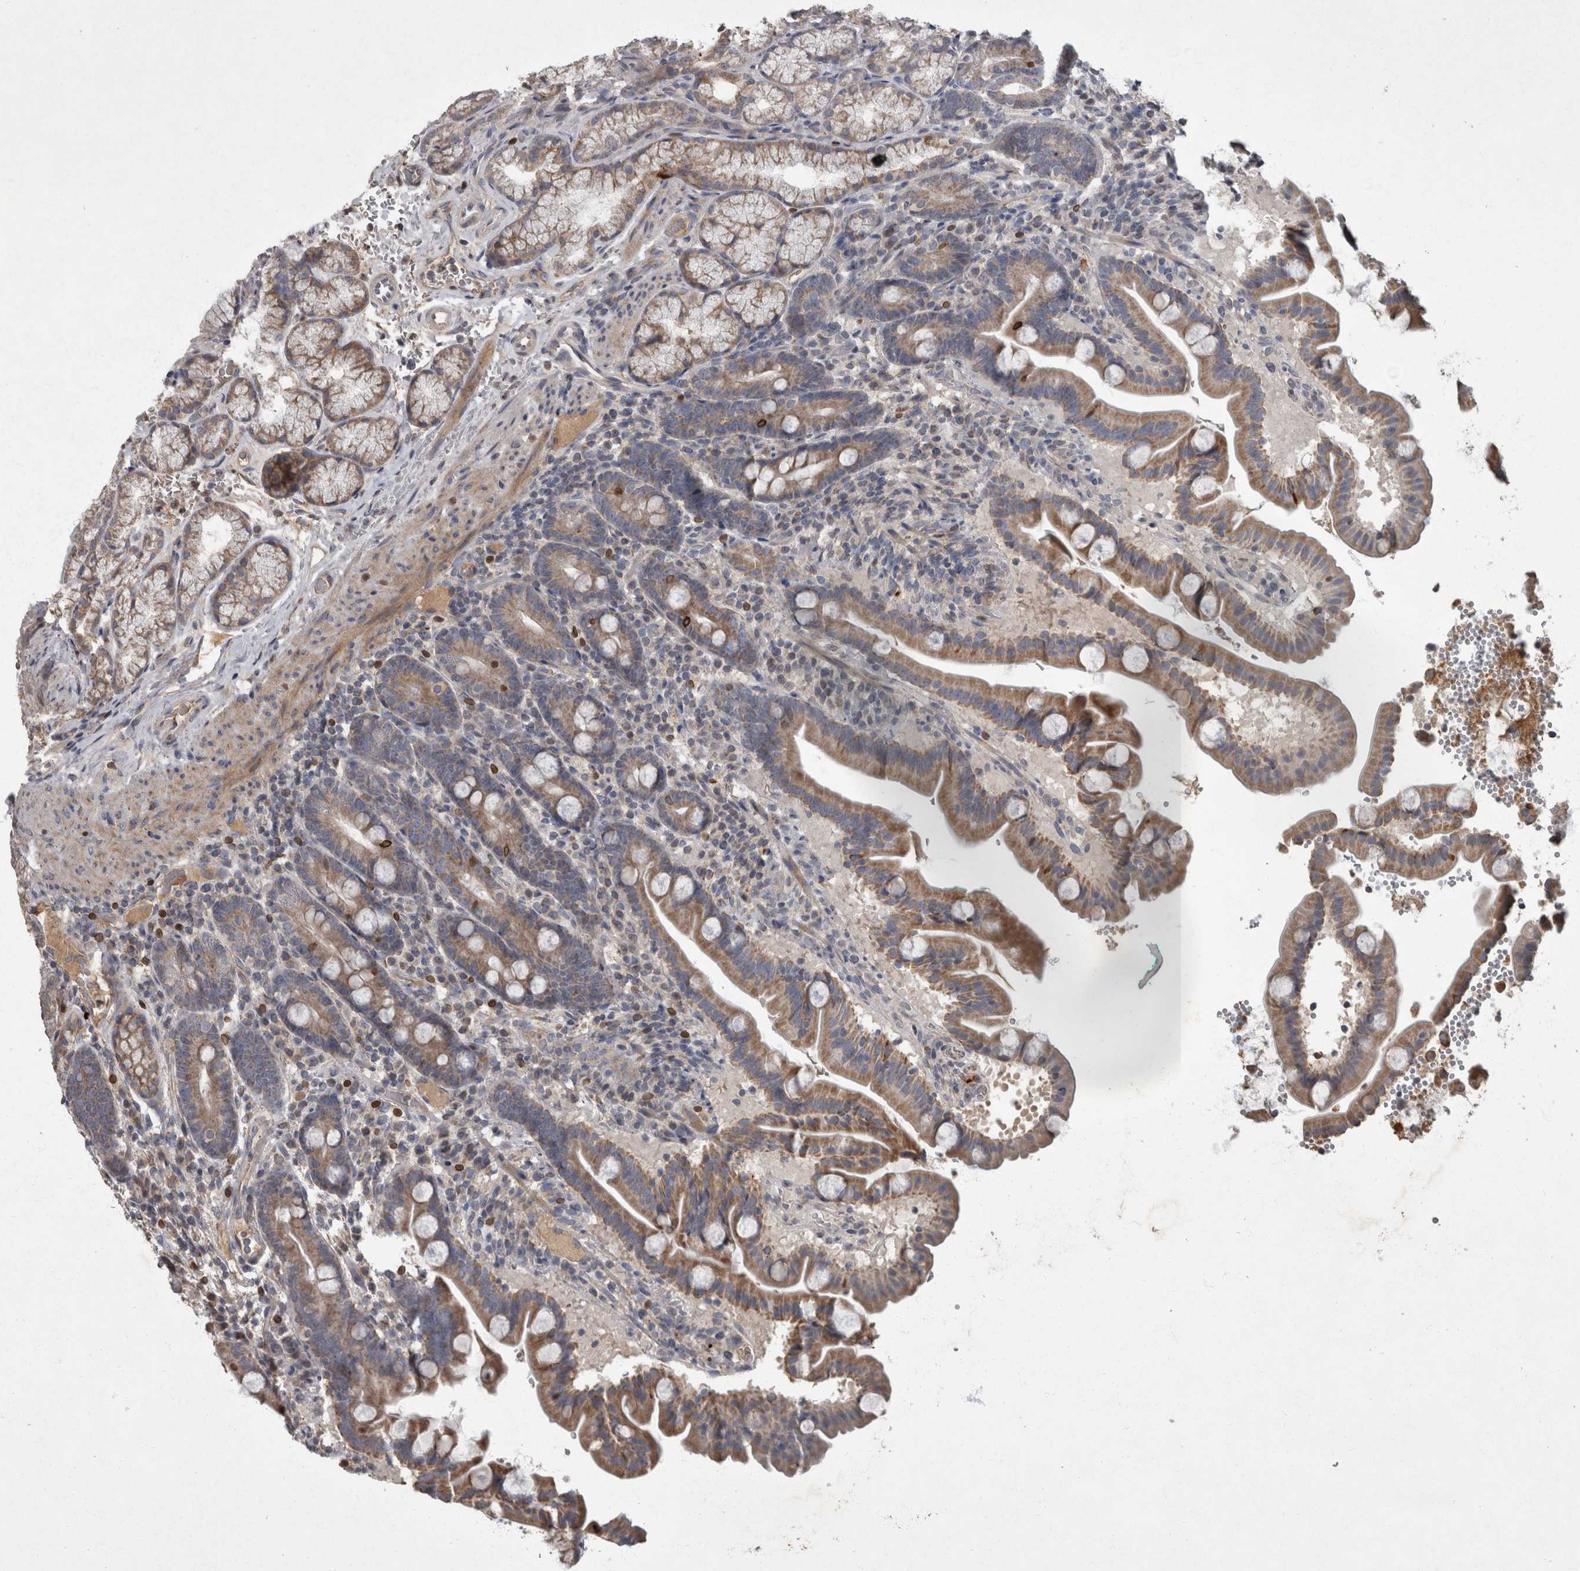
{"staining": {"intensity": "moderate", "quantity": ">75%", "location": "cytoplasmic/membranous"}, "tissue": "duodenum", "cell_type": "Glandular cells", "image_type": "normal", "snomed": [{"axis": "morphology", "description": "Normal tissue, NOS"}, {"axis": "topography", "description": "Duodenum"}], "caption": "Brown immunohistochemical staining in benign duodenum shows moderate cytoplasmic/membranous staining in about >75% of glandular cells.", "gene": "PPP1R3C", "patient": {"sex": "male", "age": 54}}